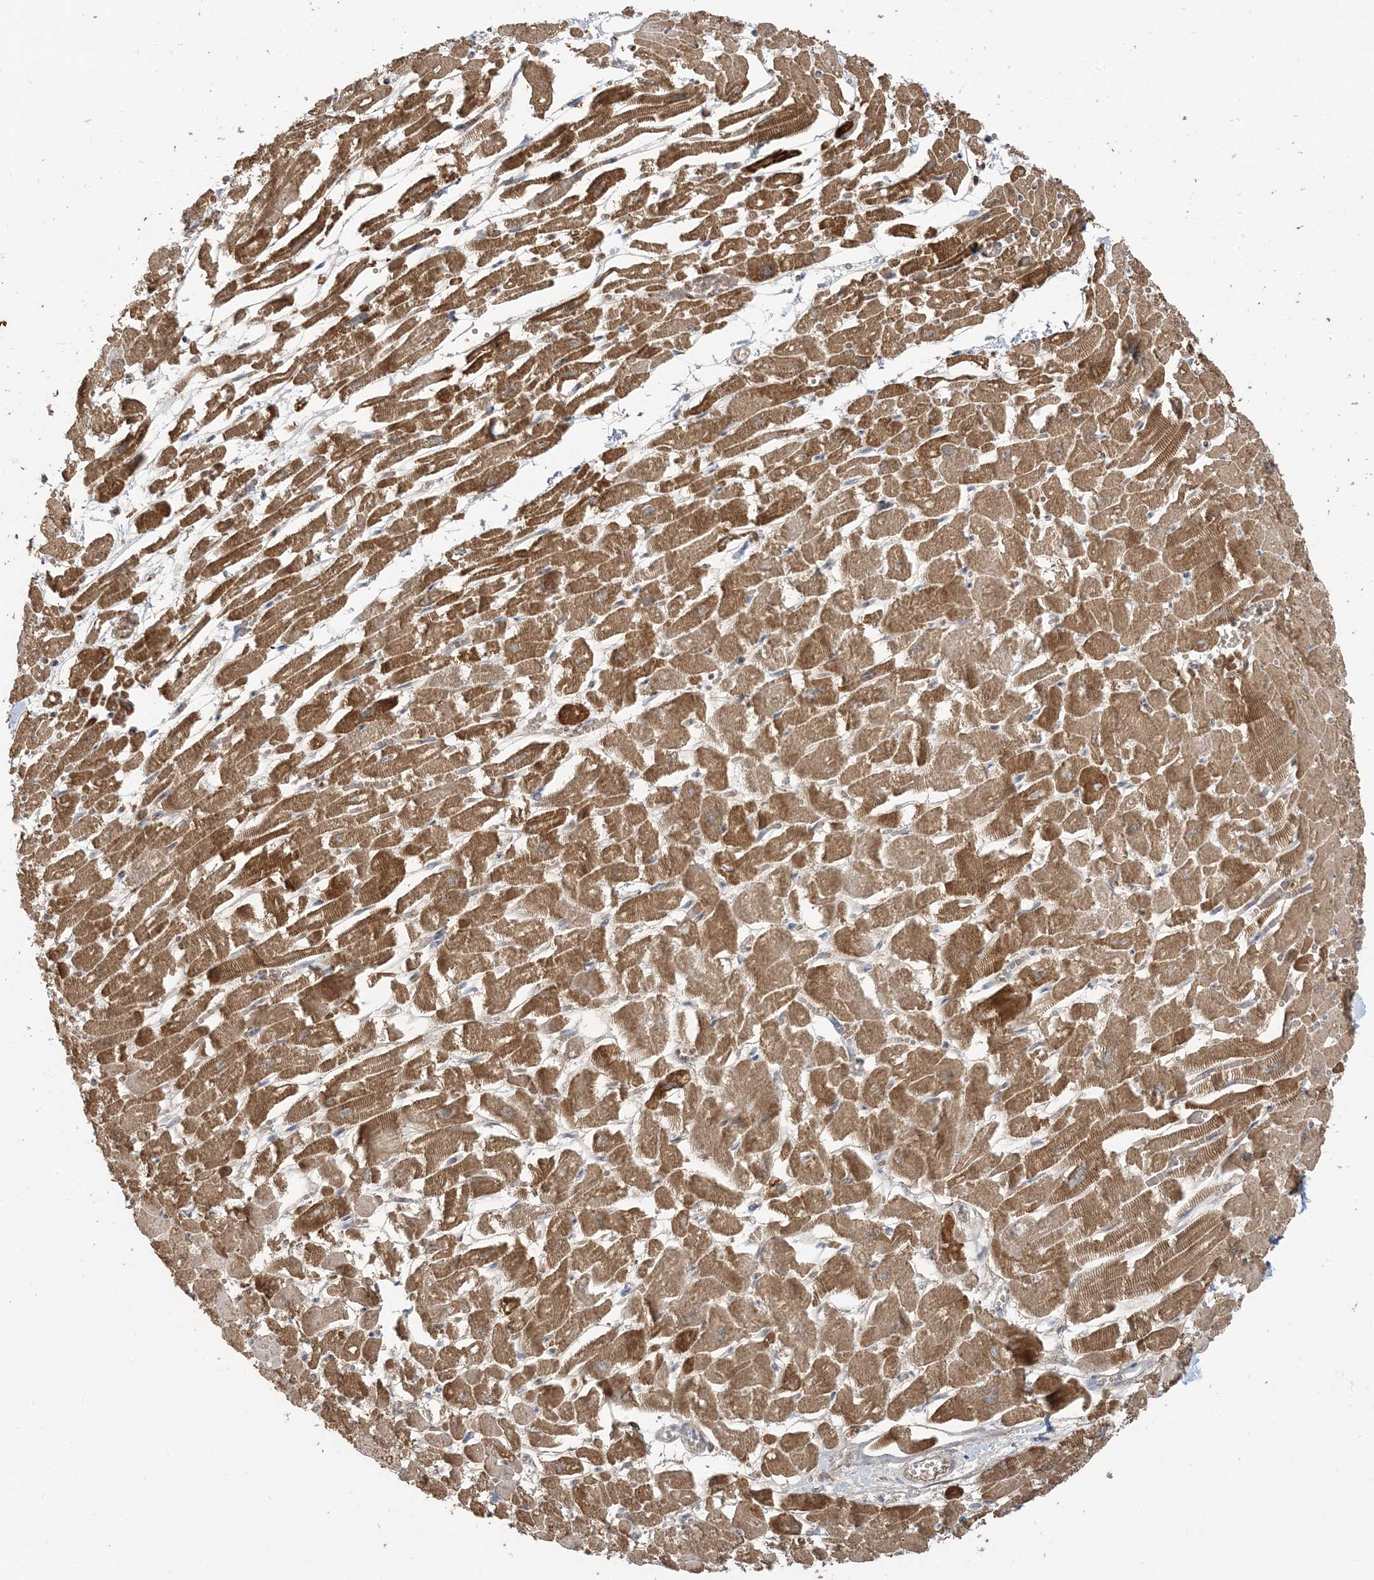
{"staining": {"intensity": "strong", "quantity": "25%-75%", "location": "cytoplasmic/membranous"}, "tissue": "heart muscle", "cell_type": "Cardiomyocytes", "image_type": "normal", "snomed": [{"axis": "morphology", "description": "Normal tissue, NOS"}, {"axis": "topography", "description": "Heart"}], "caption": "Heart muscle stained for a protein (brown) exhibits strong cytoplasmic/membranous positive staining in about 25%-75% of cardiomyocytes.", "gene": "PRRT3", "patient": {"sex": "male", "age": 54}}